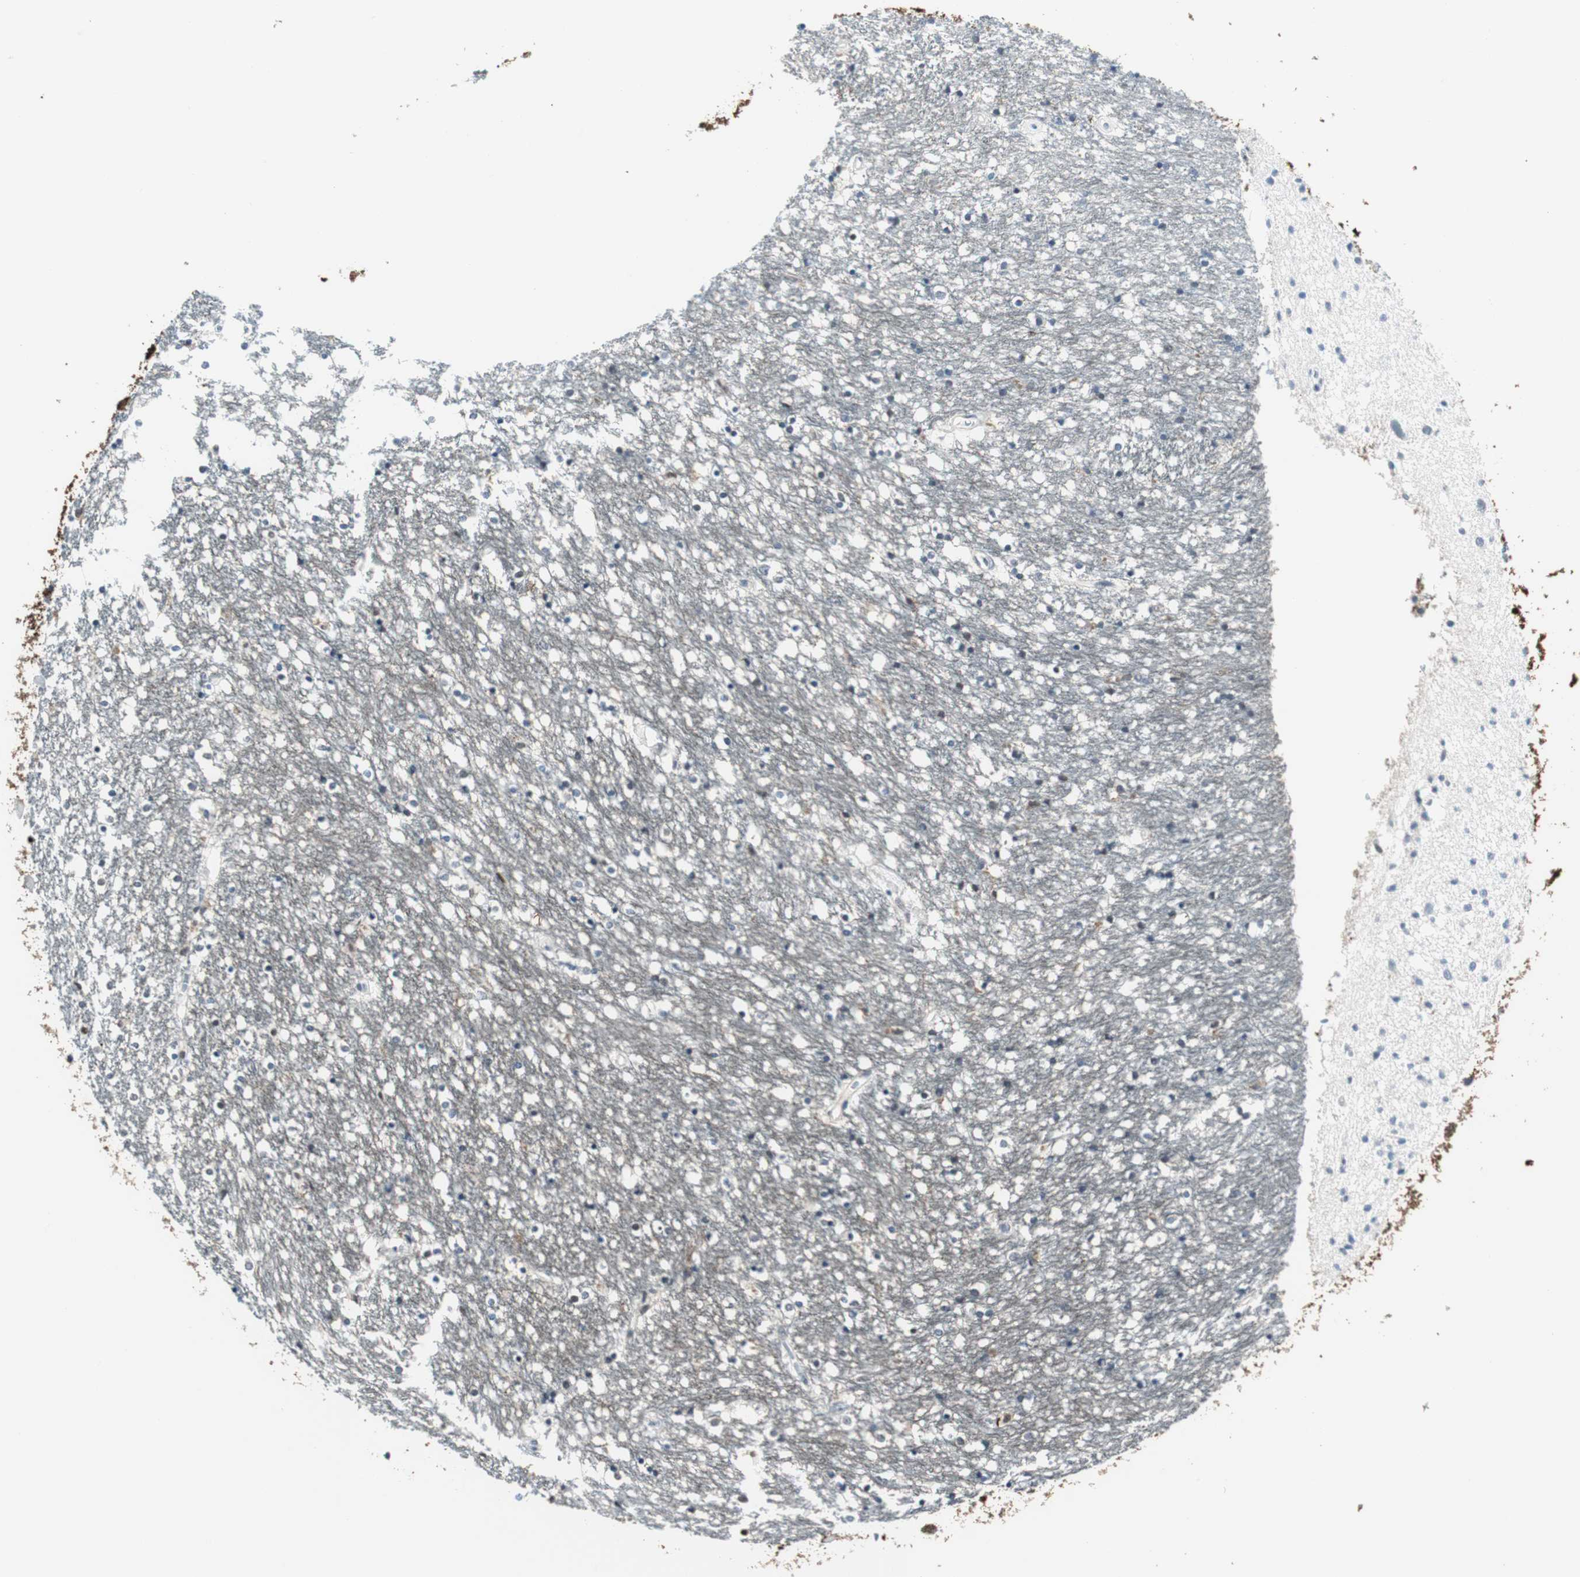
{"staining": {"intensity": "moderate", "quantity": "25%-75%", "location": "cytoplasmic/membranous"}, "tissue": "caudate", "cell_type": "Glial cells", "image_type": "normal", "snomed": [{"axis": "morphology", "description": "Normal tissue, NOS"}, {"axis": "topography", "description": "Lateral ventricle wall"}], "caption": "Caudate stained with a brown dye displays moderate cytoplasmic/membranous positive positivity in approximately 25%-75% of glial cells.", "gene": "GAP43", "patient": {"sex": "female", "age": 54}}